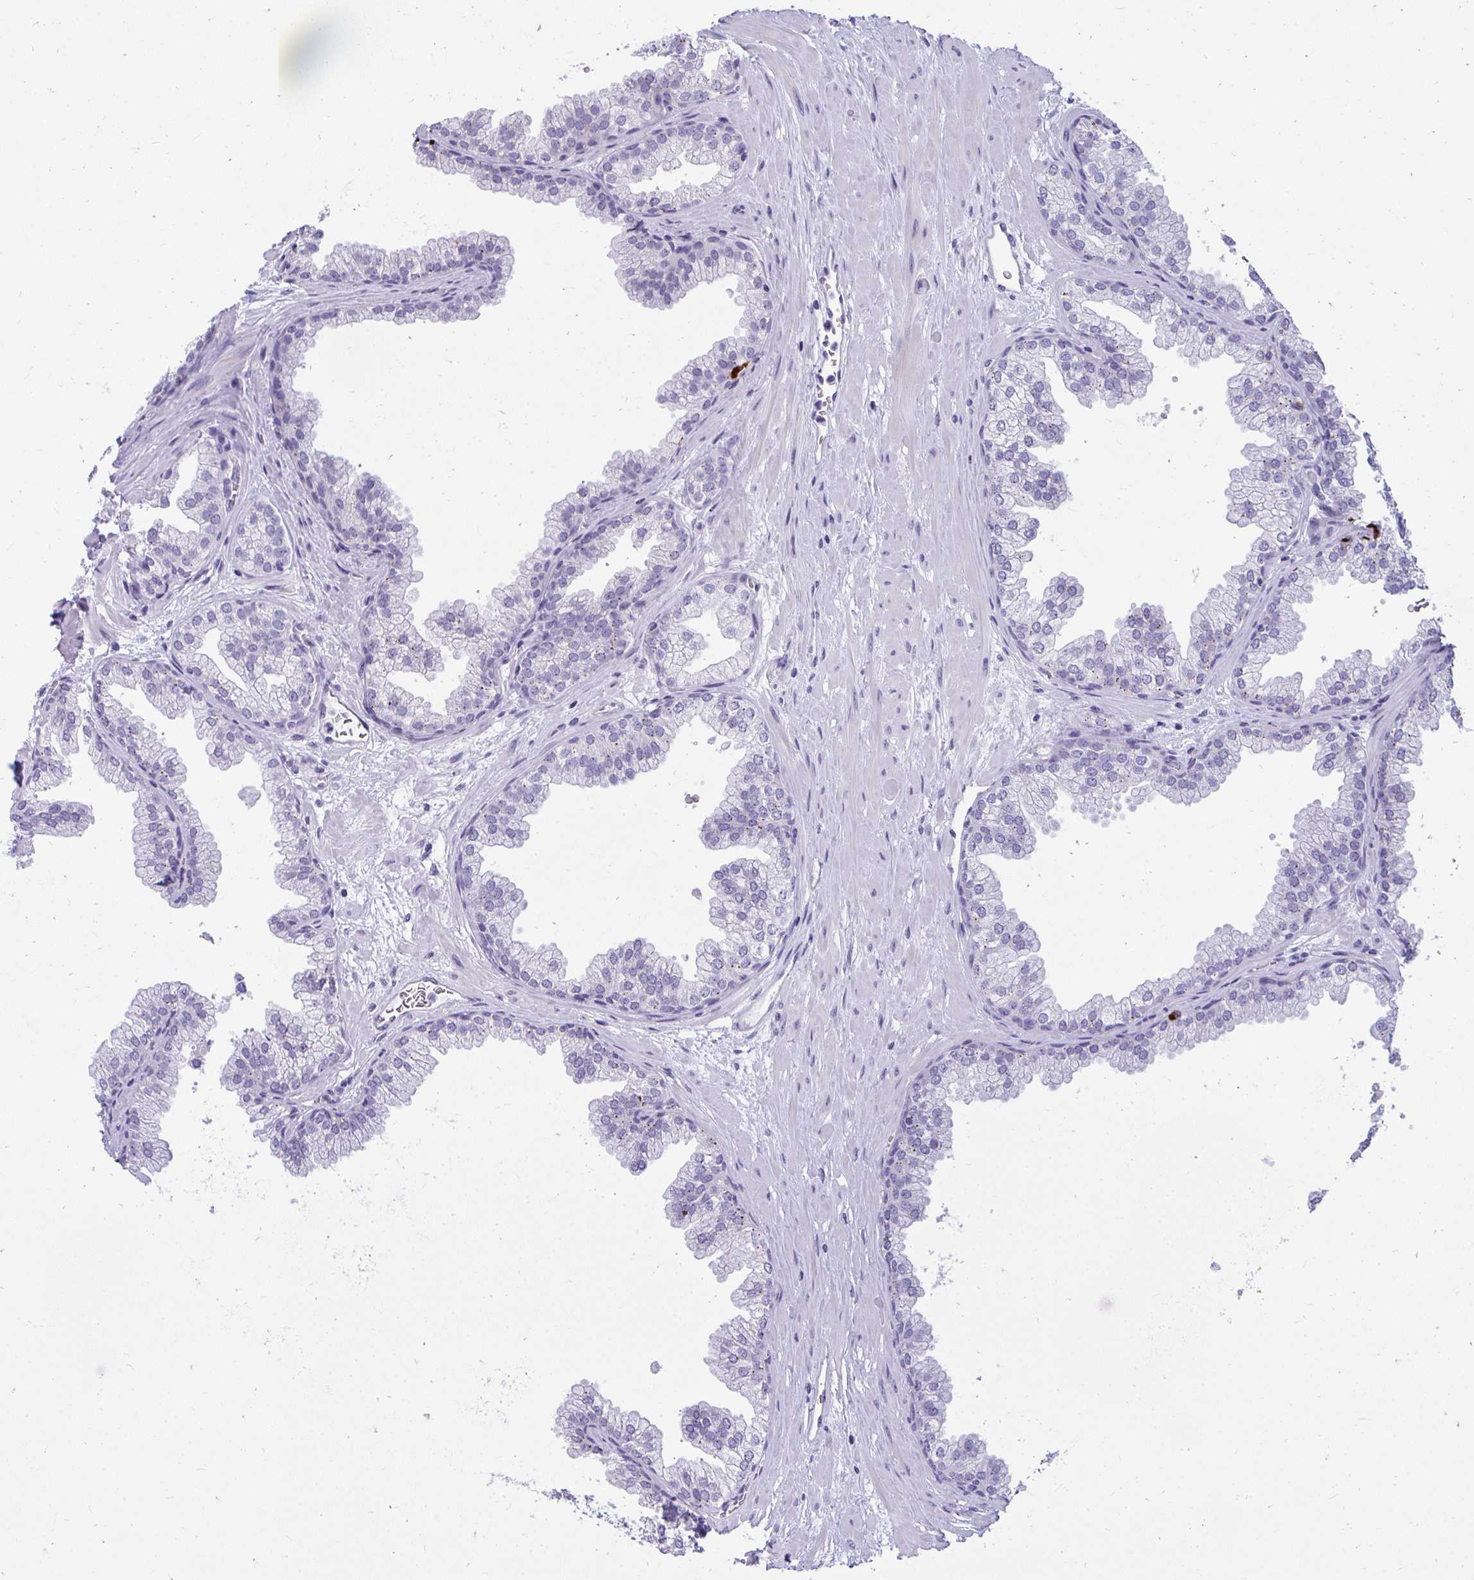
{"staining": {"intensity": "negative", "quantity": "none", "location": "none"}, "tissue": "prostate", "cell_type": "Glandular cells", "image_type": "normal", "snomed": [{"axis": "morphology", "description": "Normal tissue, NOS"}, {"axis": "topography", "description": "Prostate"}], "caption": "A high-resolution histopathology image shows IHC staining of normal prostate, which demonstrates no significant positivity in glandular cells.", "gene": "TSBP1", "patient": {"sex": "male", "age": 37}}